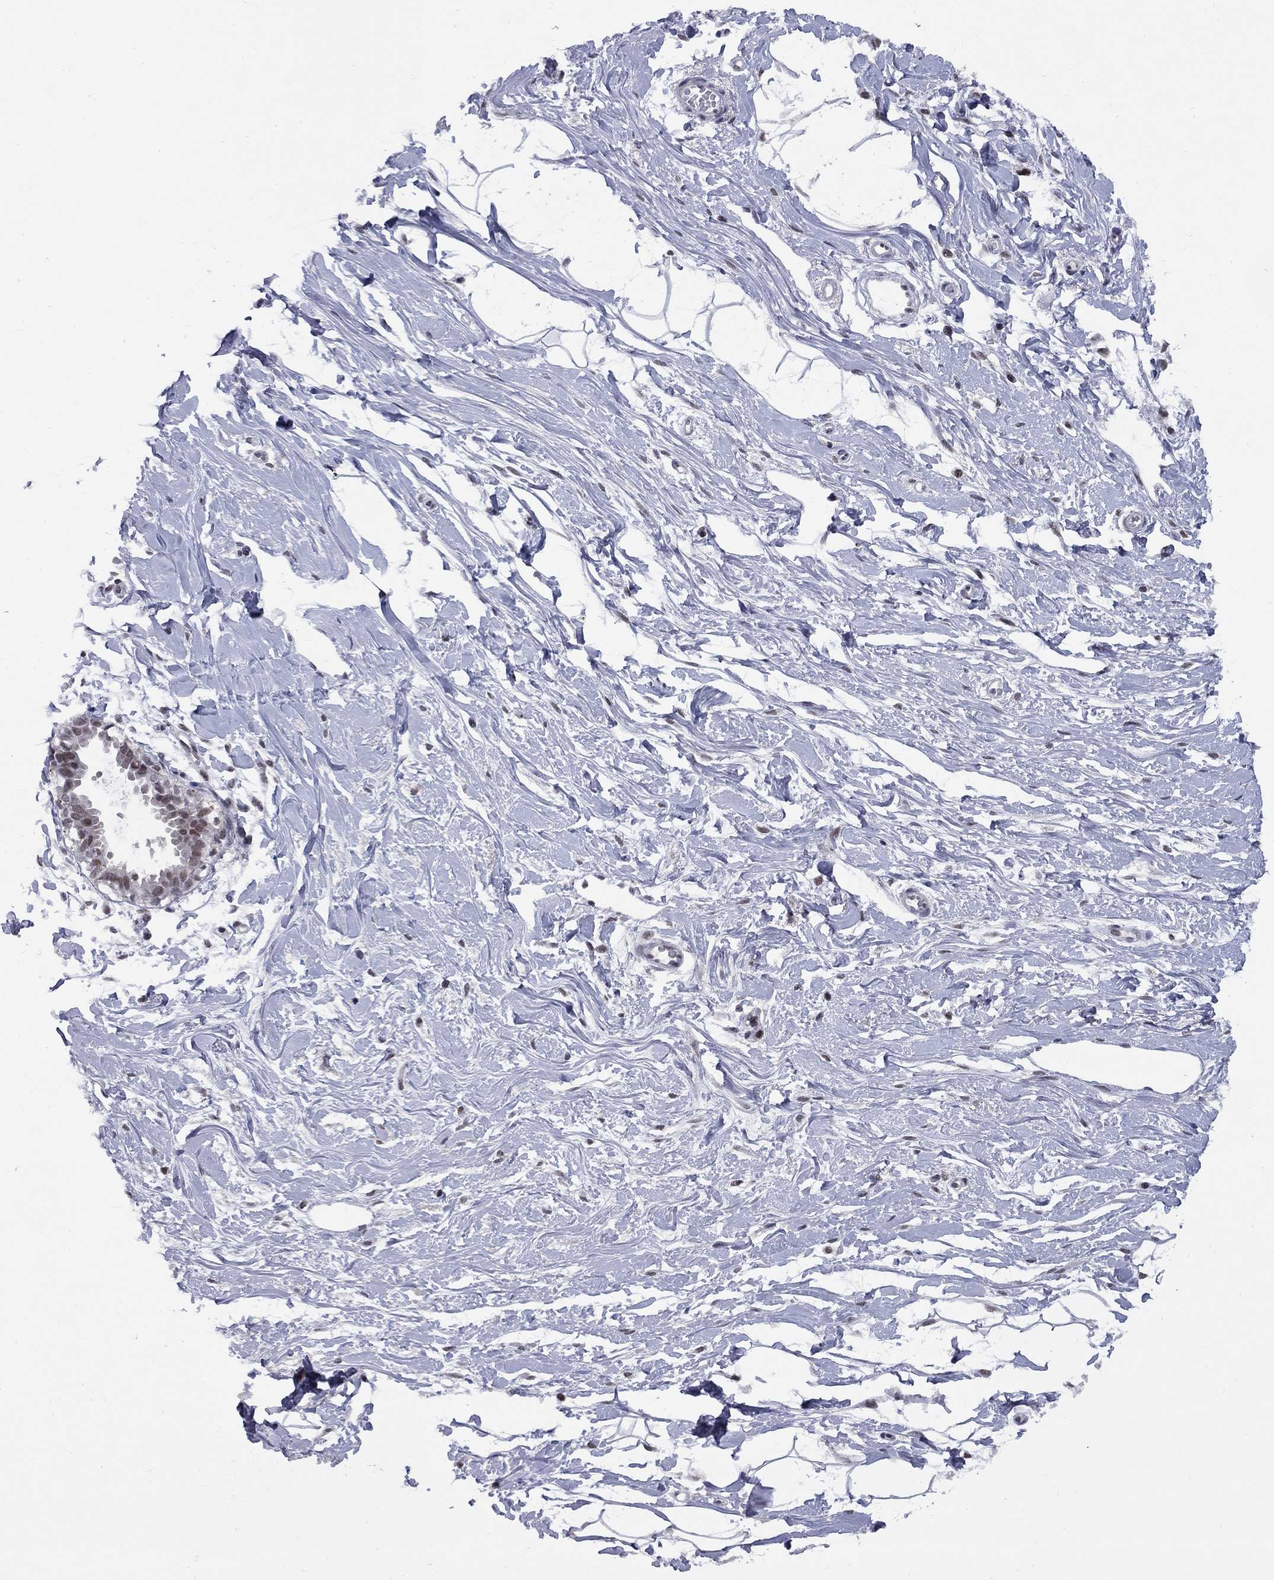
{"staining": {"intensity": "negative", "quantity": "none", "location": "none"}, "tissue": "breast", "cell_type": "Adipocytes", "image_type": "normal", "snomed": [{"axis": "morphology", "description": "Normal tissue, NOS"}, {"axis": "topography", "description": "Breast"}], "caption": "A histopathology image of breast stained for a protein demonstrates no brown staining in adipocytes.", "gene": "TAF9", "patient": {"sex": "female", "age": 49}}